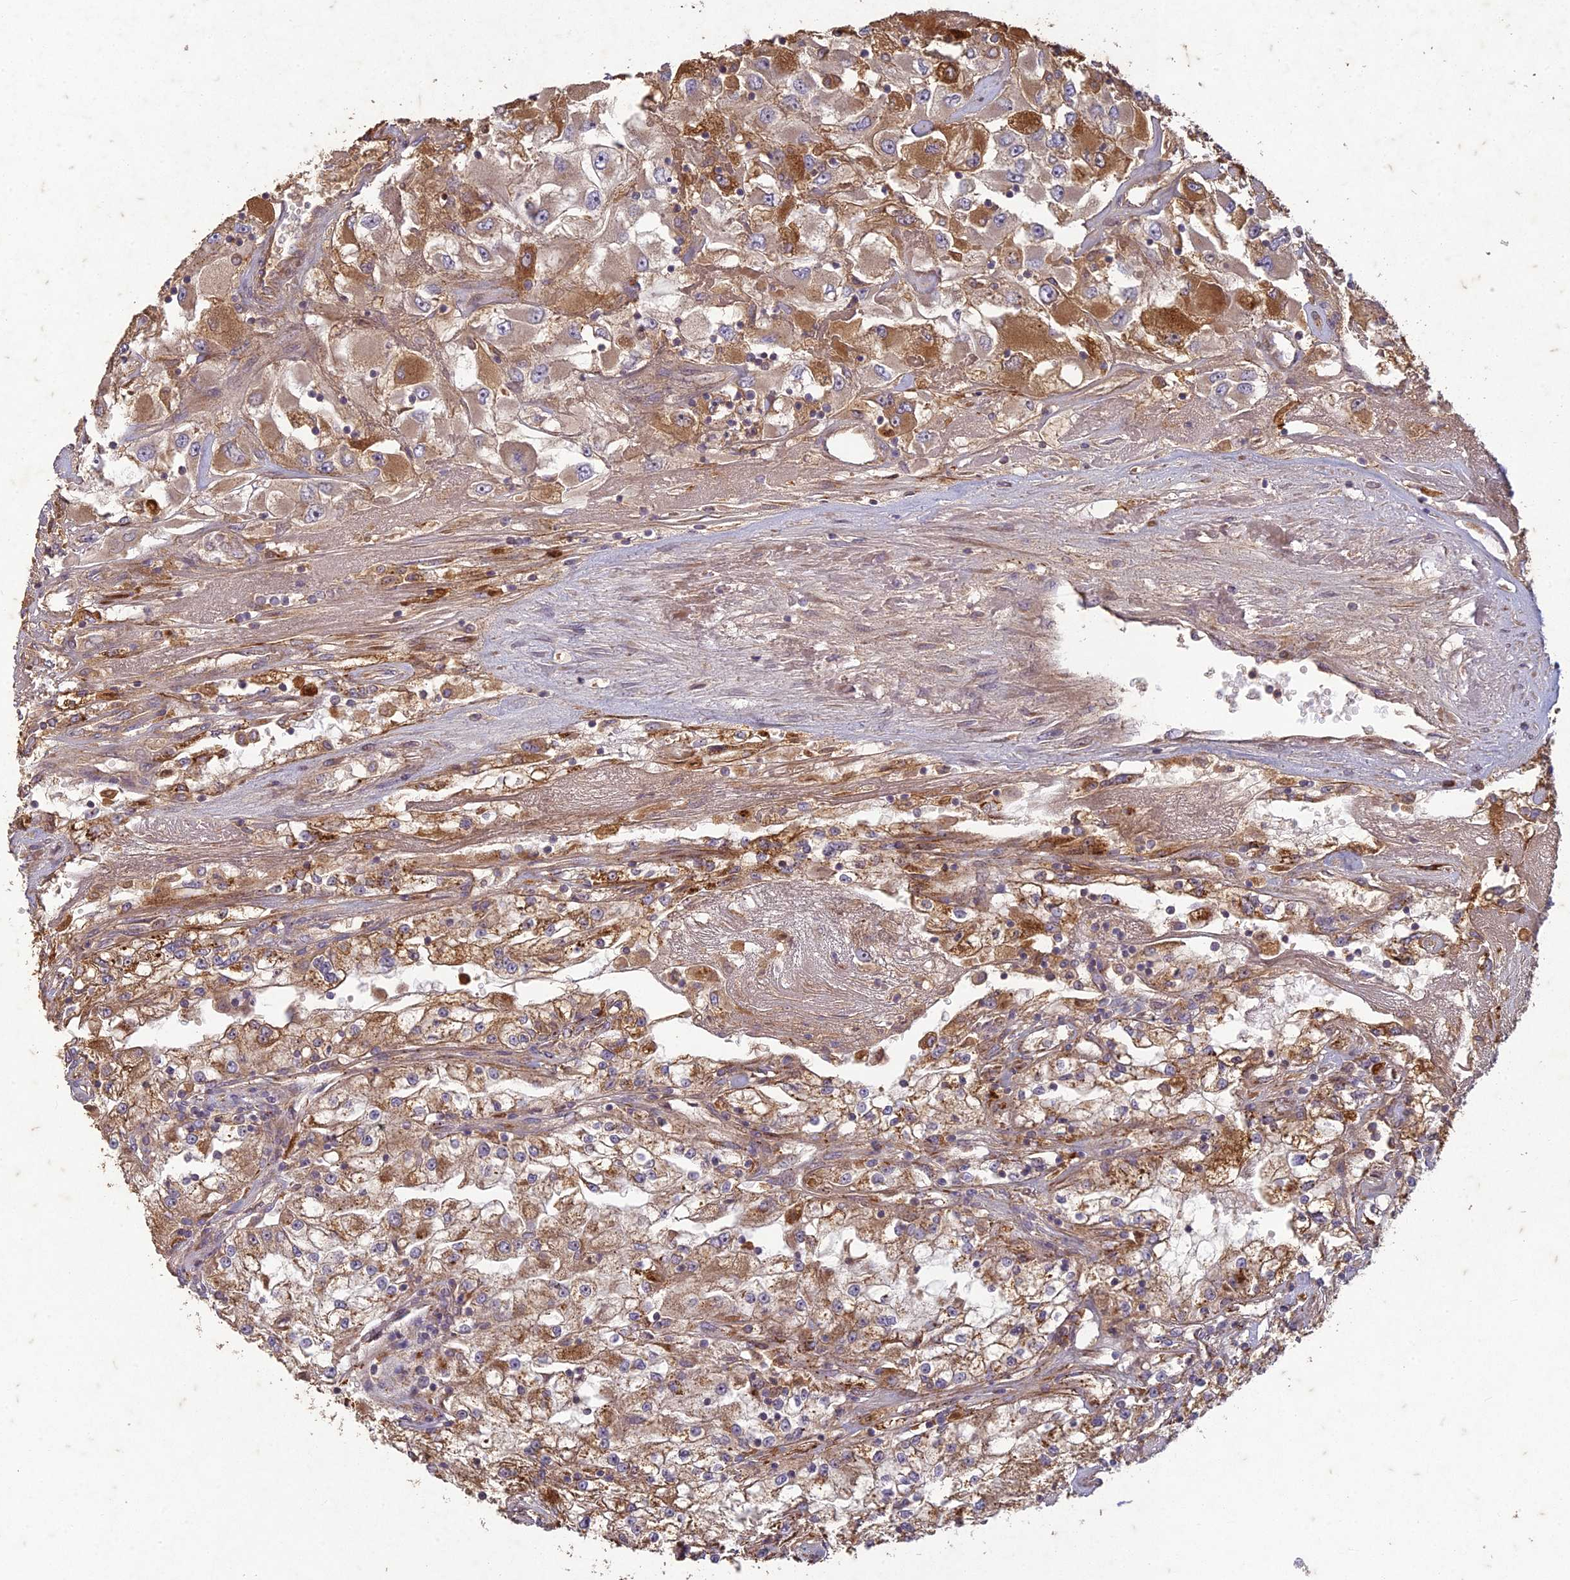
{"staining": {"intensity": "moderate", "quantity": "25%-75%", "location": "cytoplasmic/membranous"}, "tissue": "renal cancer", "cell_type": "Tumor cells", "image_type": "cancer", "snomed": [{"axis": "morphology", "description": "Adenocarcinoma, NOS"}, {"axis": "topography", "description": "Kidney"}], "caption": "Protein staining of renal adenocarcinoma tissue reveals moderate cytoplasmic/membranous staining in about 25%-75% of tumor cells. (DAB IHC, brown staining for protein, blue staining for nuclei).", "gene": "TCF25", "patient": {"sex": "female", "age": 52}}